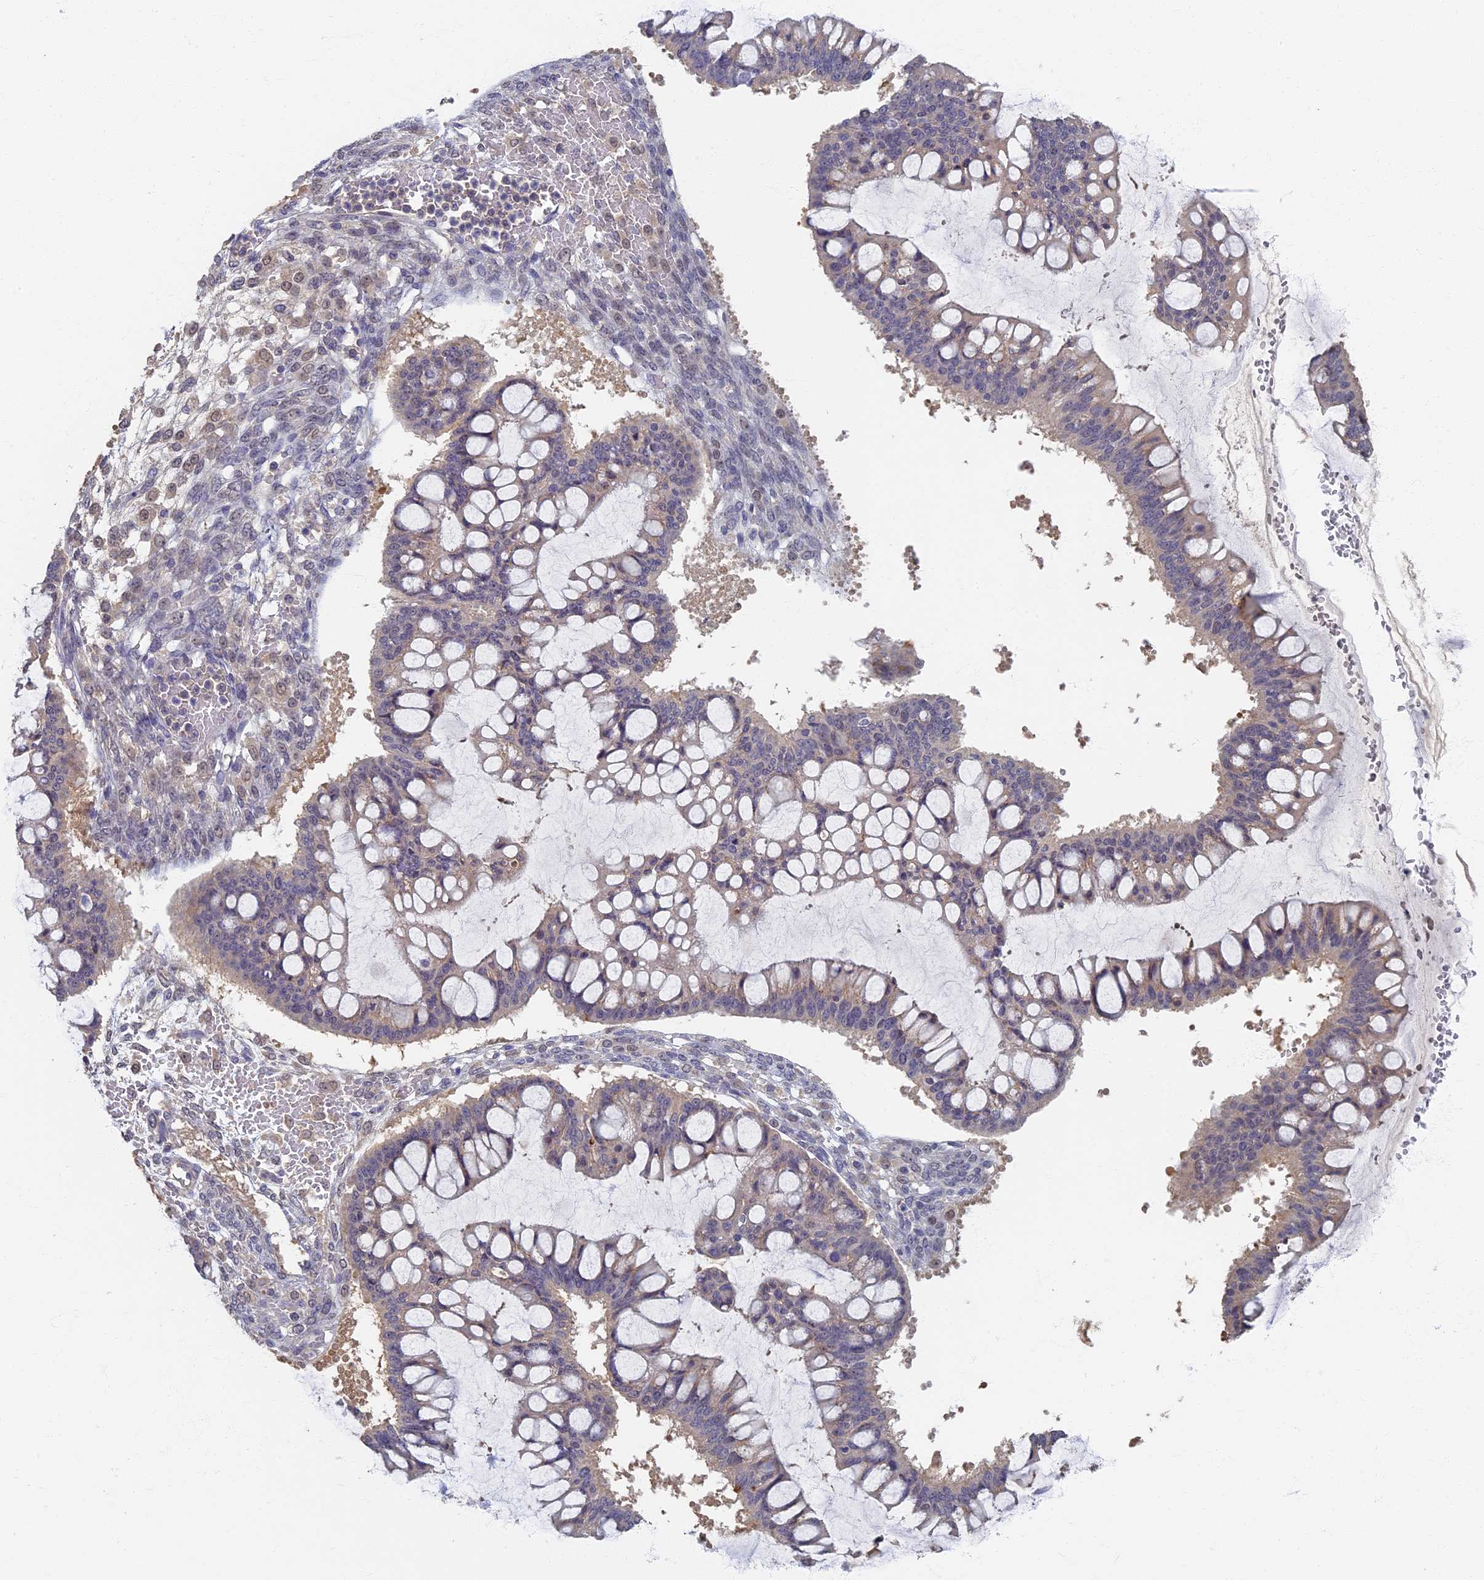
{"staining": {"intensity": "negative", "quantity": "none", "location": "none"}, "tissue": "ovarian cancer", "cell_type": "Tumor cells", "image_type": "cancer", "snomed": [{"axis": "morphology", "description": "Cystadenocarcinoma, mucinous, NOS"}, {"axis": "topography", "description": "Ovary"}], "caption": "Immunohistochemistry of ovarian cancer (mucinous cystadenocarcinoma) shows no positivity in tumor cells.", "gene": "RSPH3", "patient": {"sex": "female", "age": 73}}